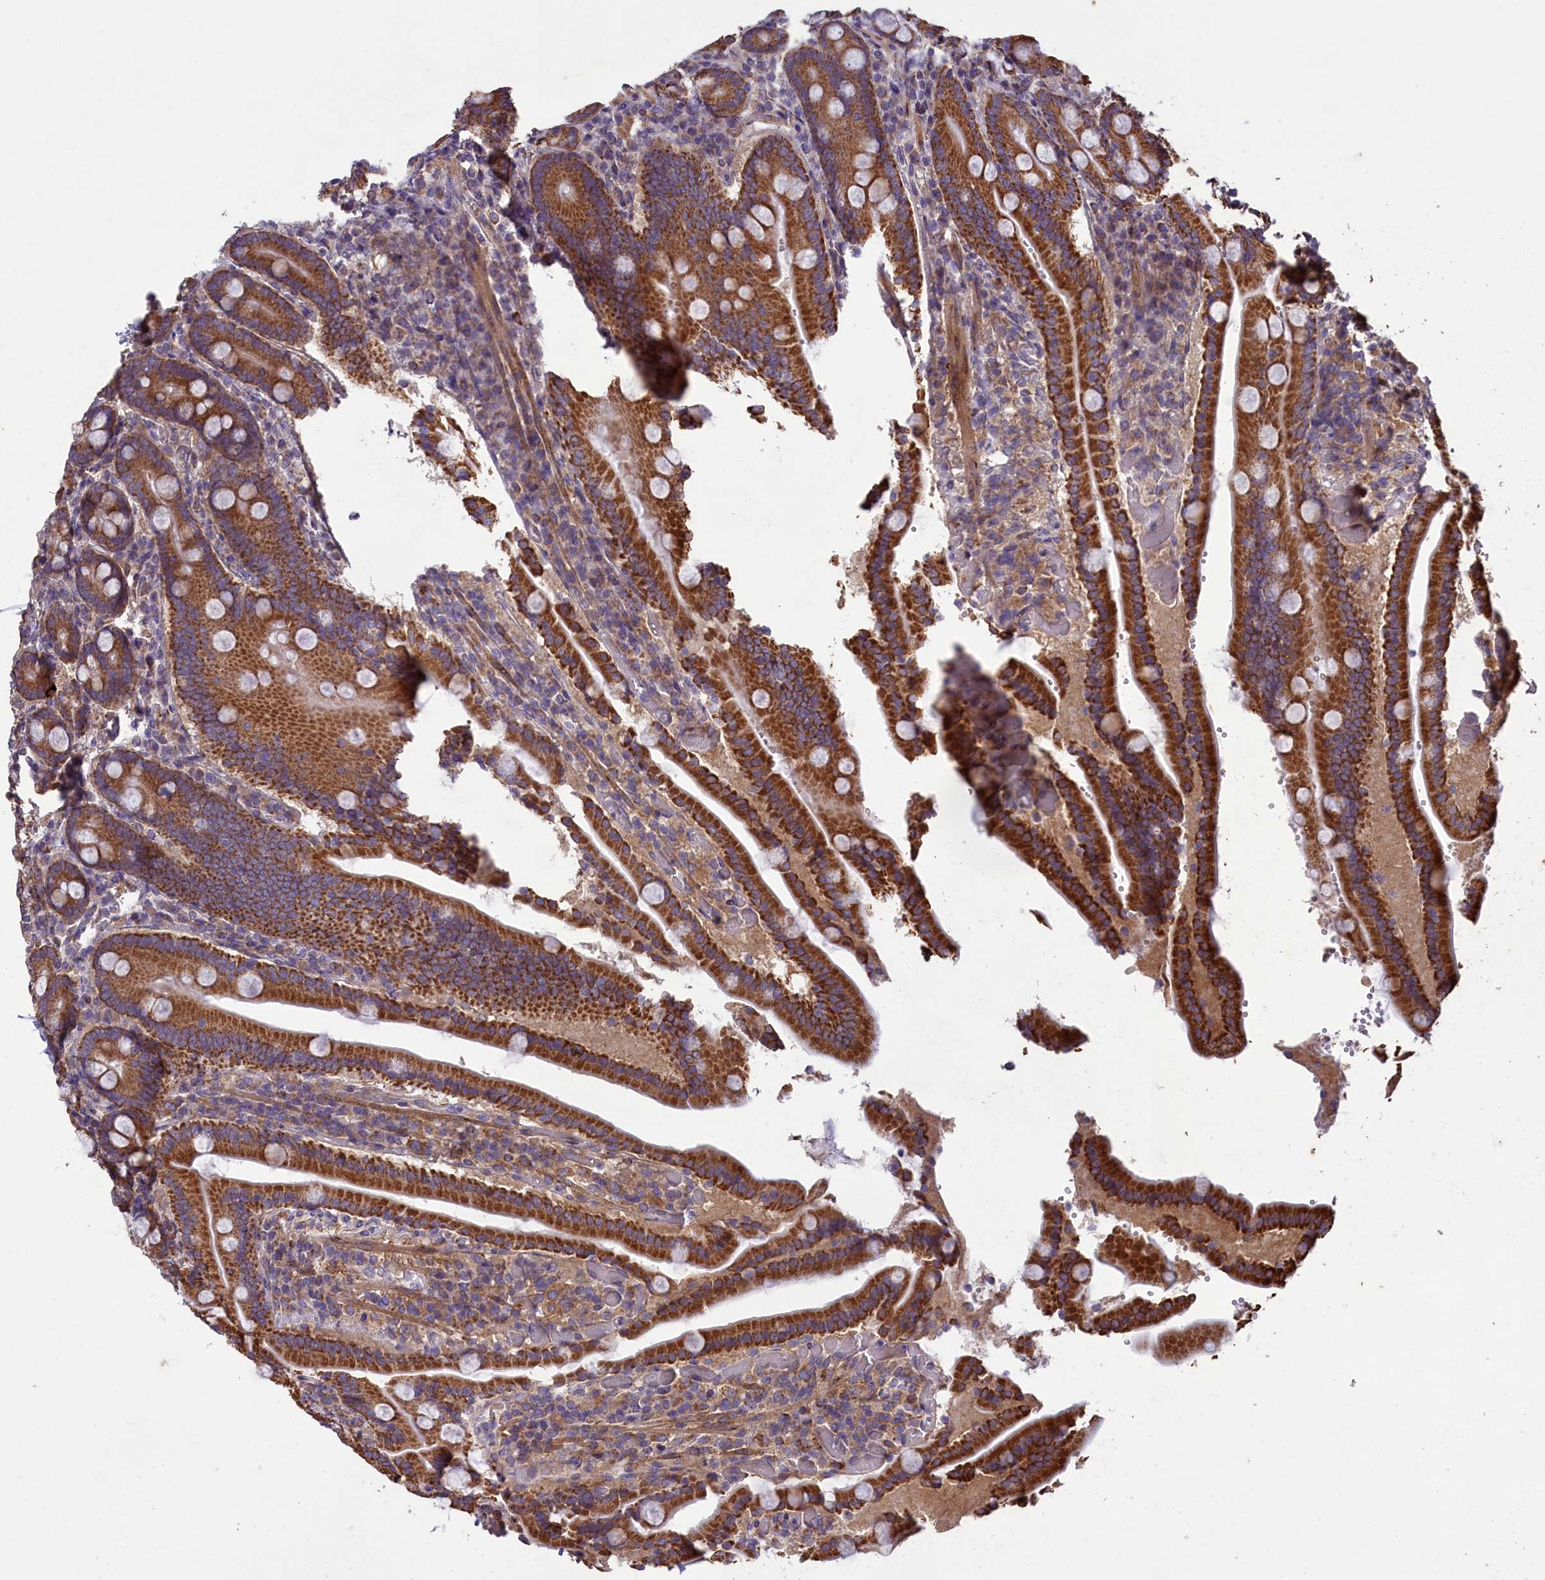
{"staining": {"intensity": "strong", "quantity": ">75%", "location": "cytoplasmic/membranous"}, "tissue": "duodenum", "cell_type": "Glandular cells", "image_type": "normal", "snomed": [{"axis": "morphology", "description": "Normal tissue, NOS"}, {"axis": "topography", "description": "Duodenum"}], "caption": "IHC photomicrograph of benign human duodenum stained for a protein (brown), which displays high levels of strong cytoplasmic/membranous expression in approximately >75% of glandular cells.", "gene": "ACAD8", "patient": {"sex": "female", "age": 62}}